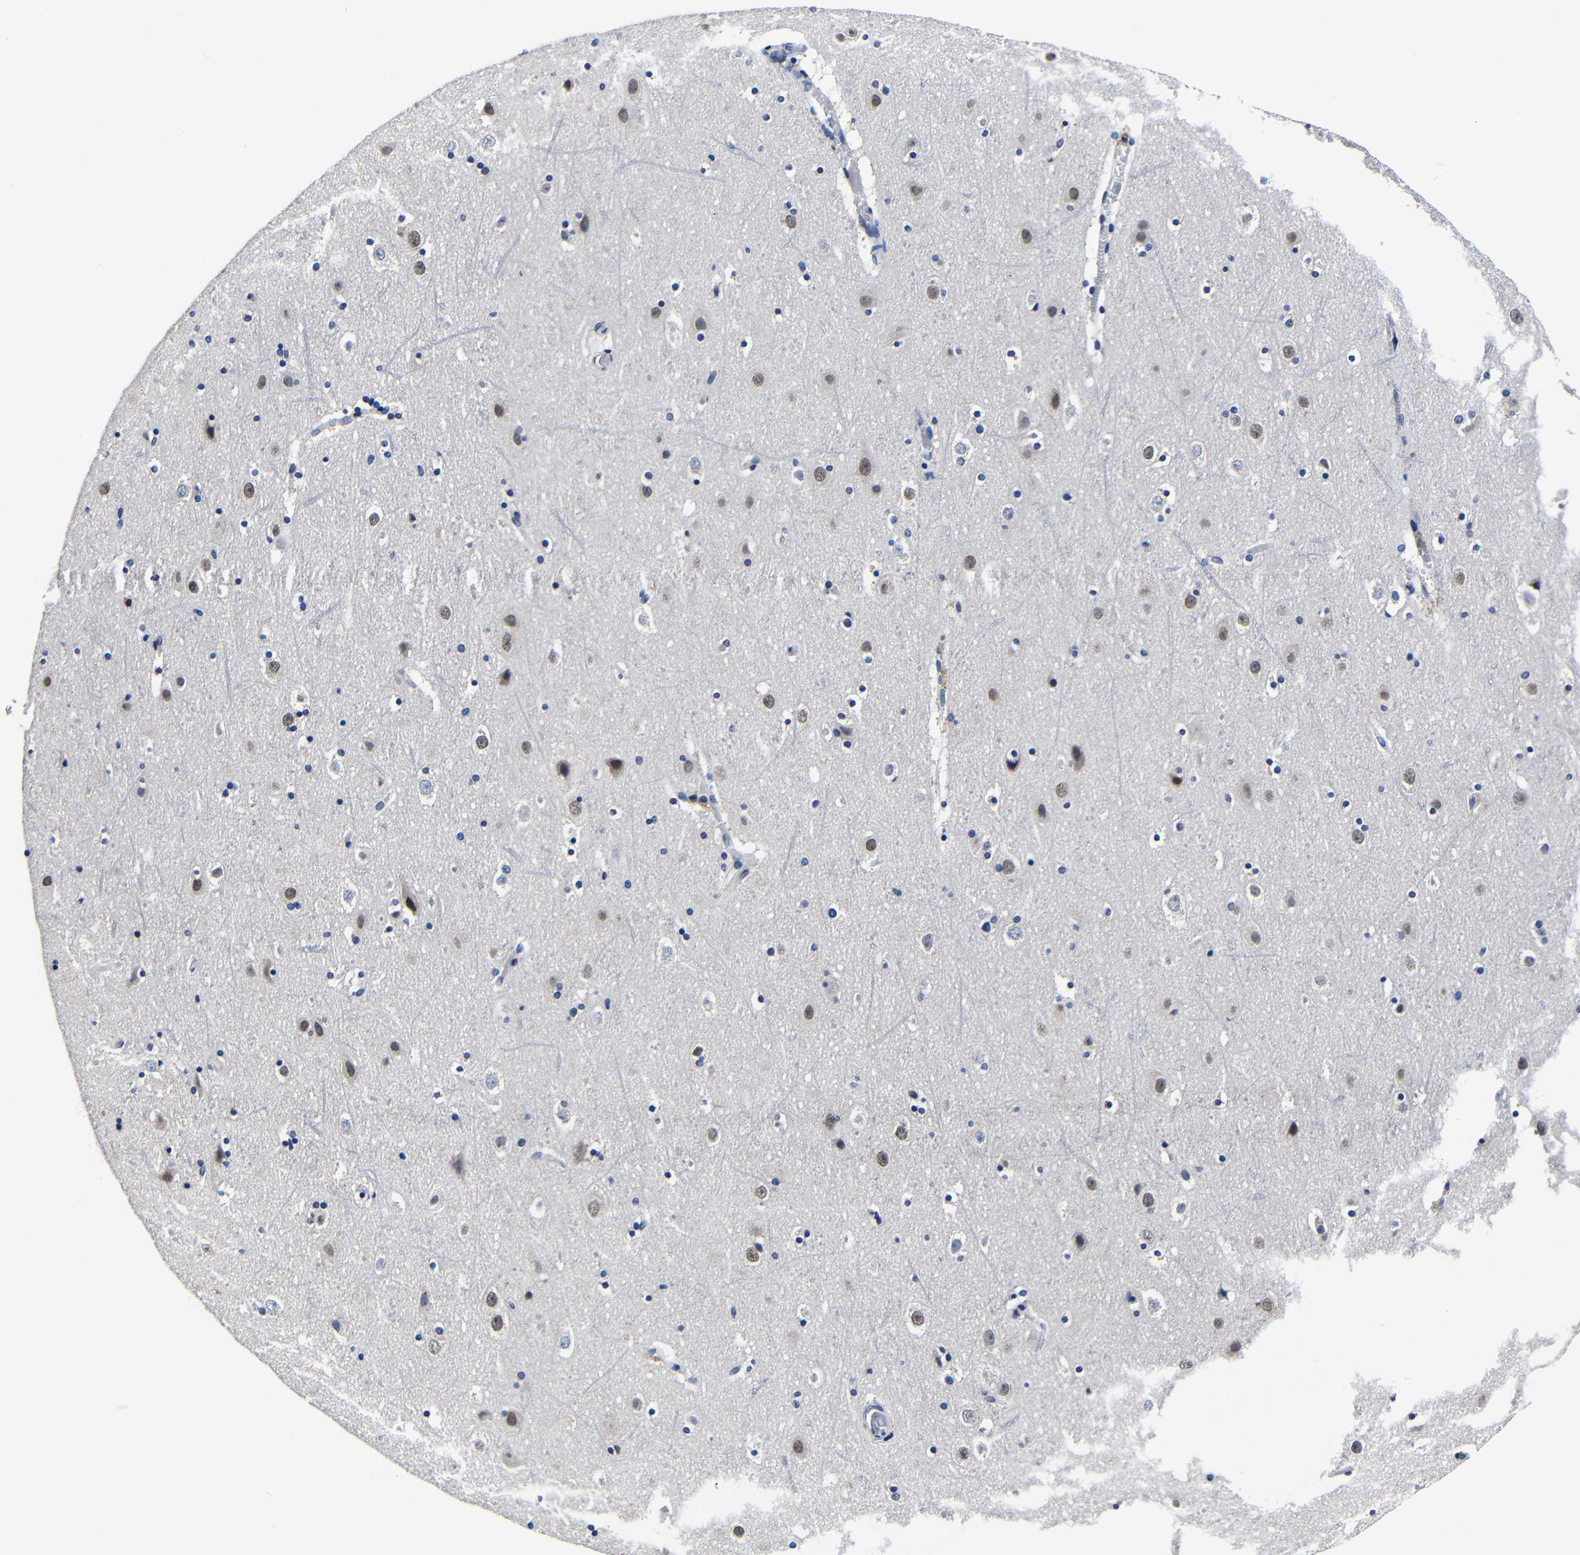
{"staining": {"intensity": "negative", "quantity": "none", "location": "none"}, "tissue": "cerebral cortex", "cell_type": "Endothelial cells", "image_type": "normal", "snomed": [{"axis": "morphology", "description": "Normal tissue, NOS"}, {"axis": "topography", "description": "Cerebral cortex"}], "caption": "IHC histopathology image of unremarkable cerebral cortex: human cerebral cortex stained with DAB (3,3'-diaminobenzidine) reveals no significant protein staining in endothelial cells.", "gene": "DEPP1", "patient": {"sex": "male", "age": 45}}